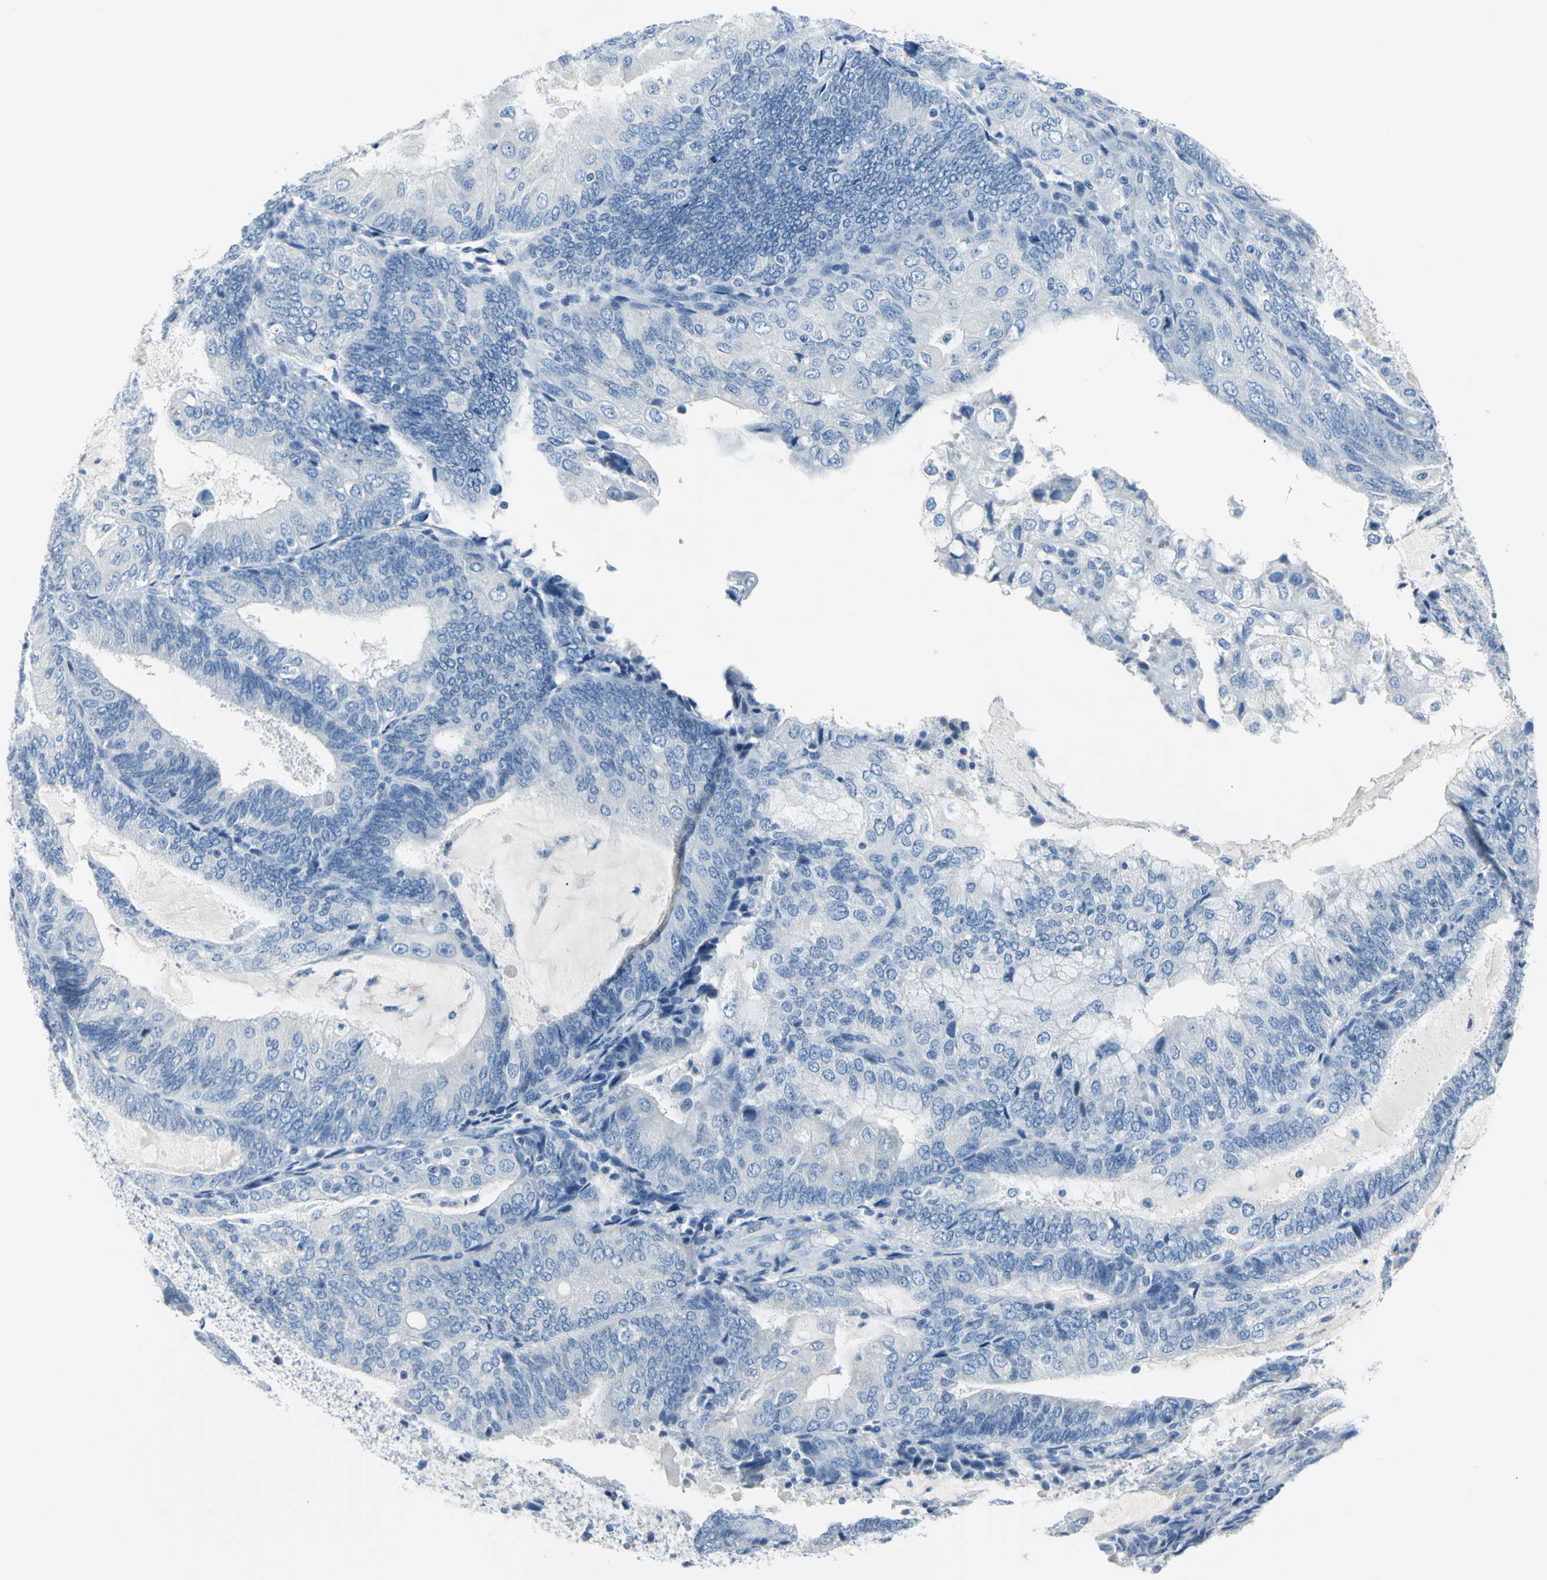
{"staining": {"intensity": "negative", "quantity": "none", "location": "none"}, "tissue": "endometrial cancer", "cell_type": "Tumor cells", "image_type": "cancer", "snomed": [{"axis": "morphology", "description": "Adenocarcinoma, NOS"}, {"axis": "topography", "description": "Endometrium"}], "caption": "Immunohistochemistry photomicrograph of human adenocarcinoma (endometrial) stained for a protein (brown), which reveals no positivity in tumor cells.", "gene": "RIPOR1", "patient": {"sex": "female", "age": 81}}